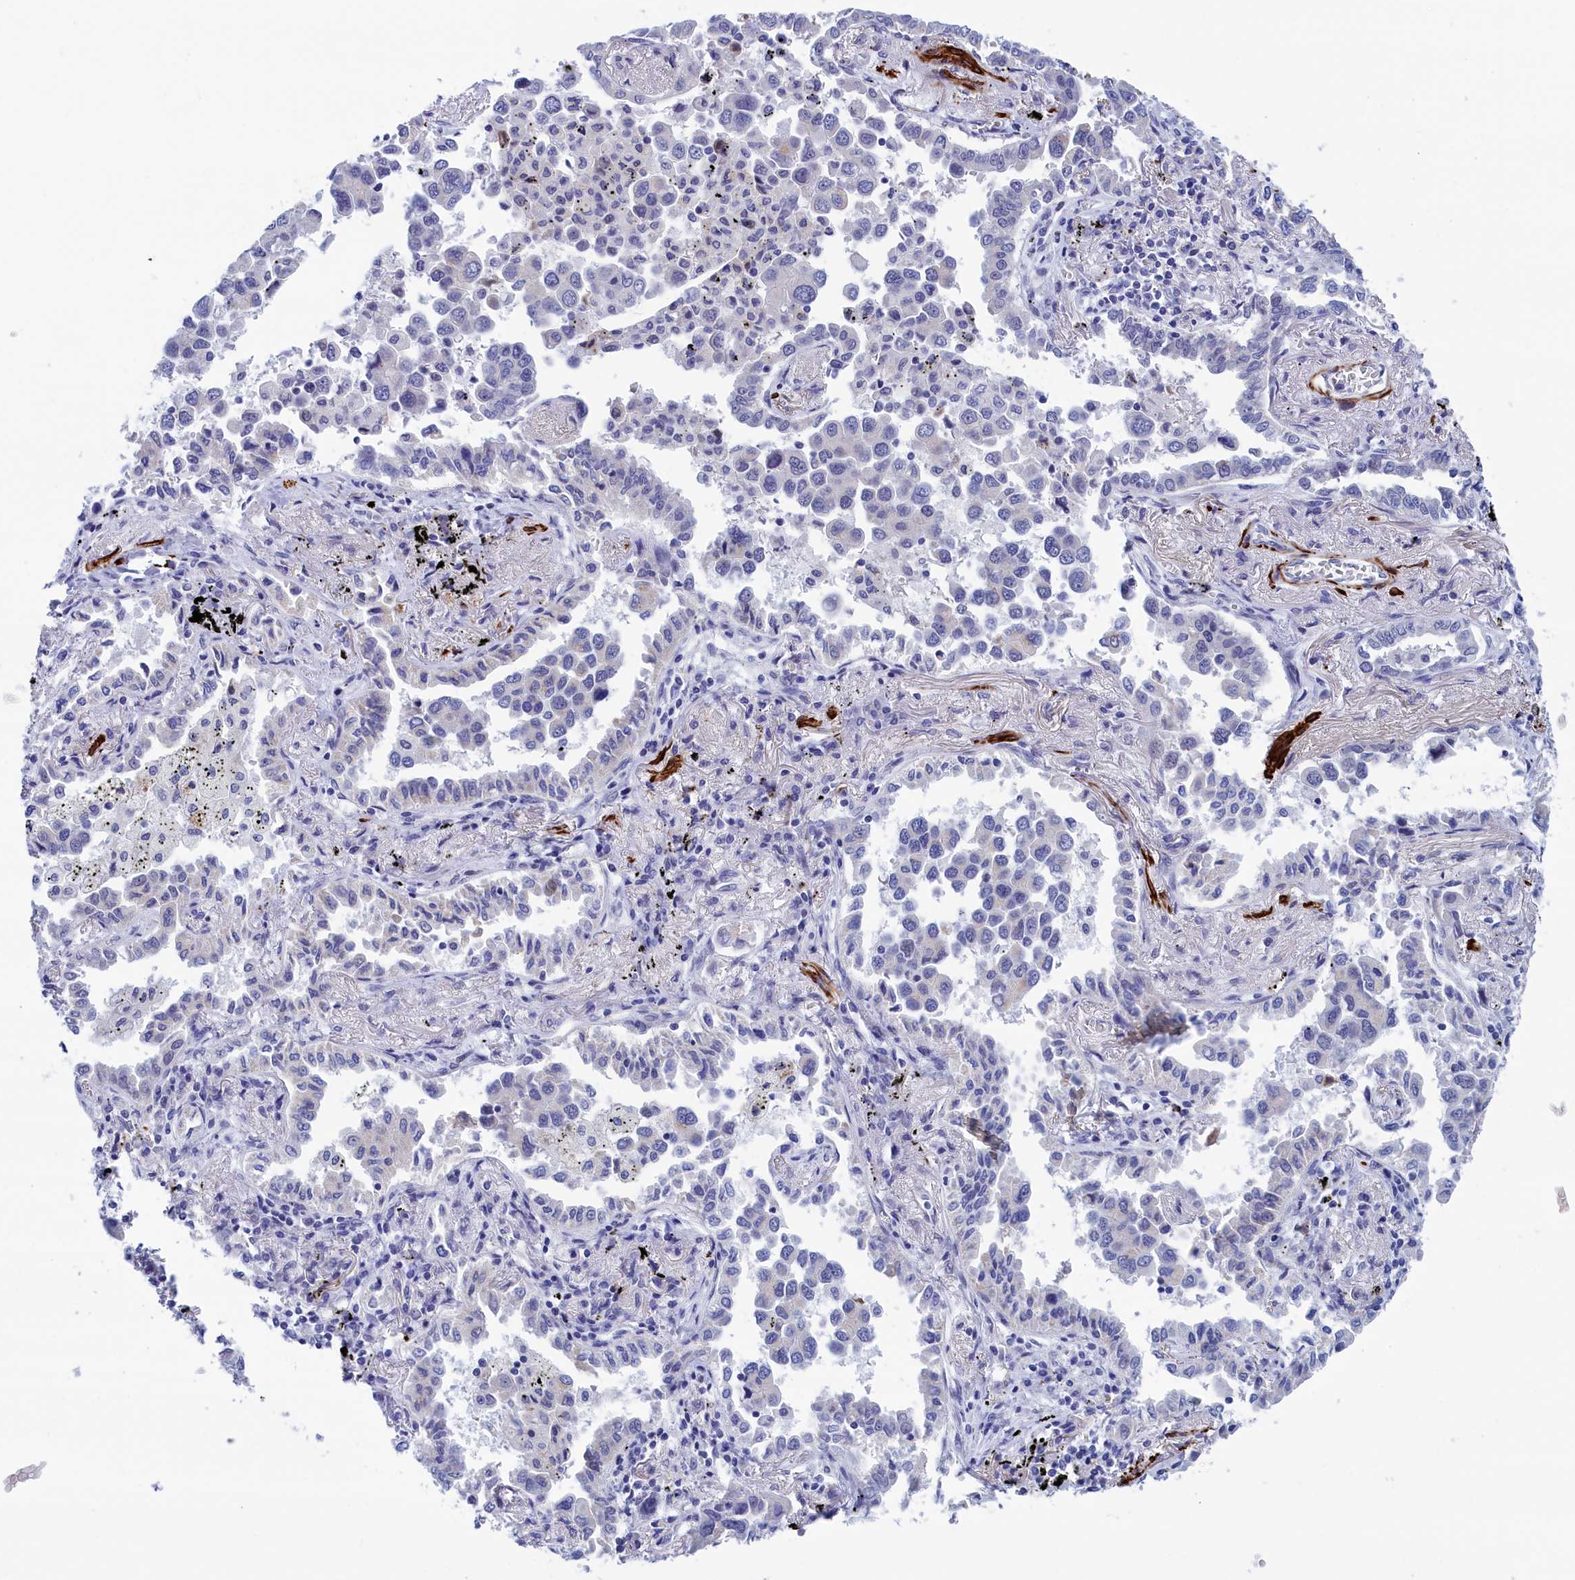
{"staining": {"intensity": "negative", "quantity": "none", "location": "none"}, "tissue": "lung cancer", "cell_type": "Tumor cells", "image_type": "cancer", "snomed": [{"axis": "morphology", "description": "Adenocarcinoma, NOS"}, {"axis": "topography", "description": "Lung"}], "caption": "Protein analysis of lung cancer demonstrates no significant expression in tumor cells. (Stains: DAB (3,3'-diaminobenzidine) IHC with hematoxylin counter stain, Microscopy: brightfield microscopy at high magnification).", "gene": "WDR83", "patient": {"sex": "male", "age": 67}}